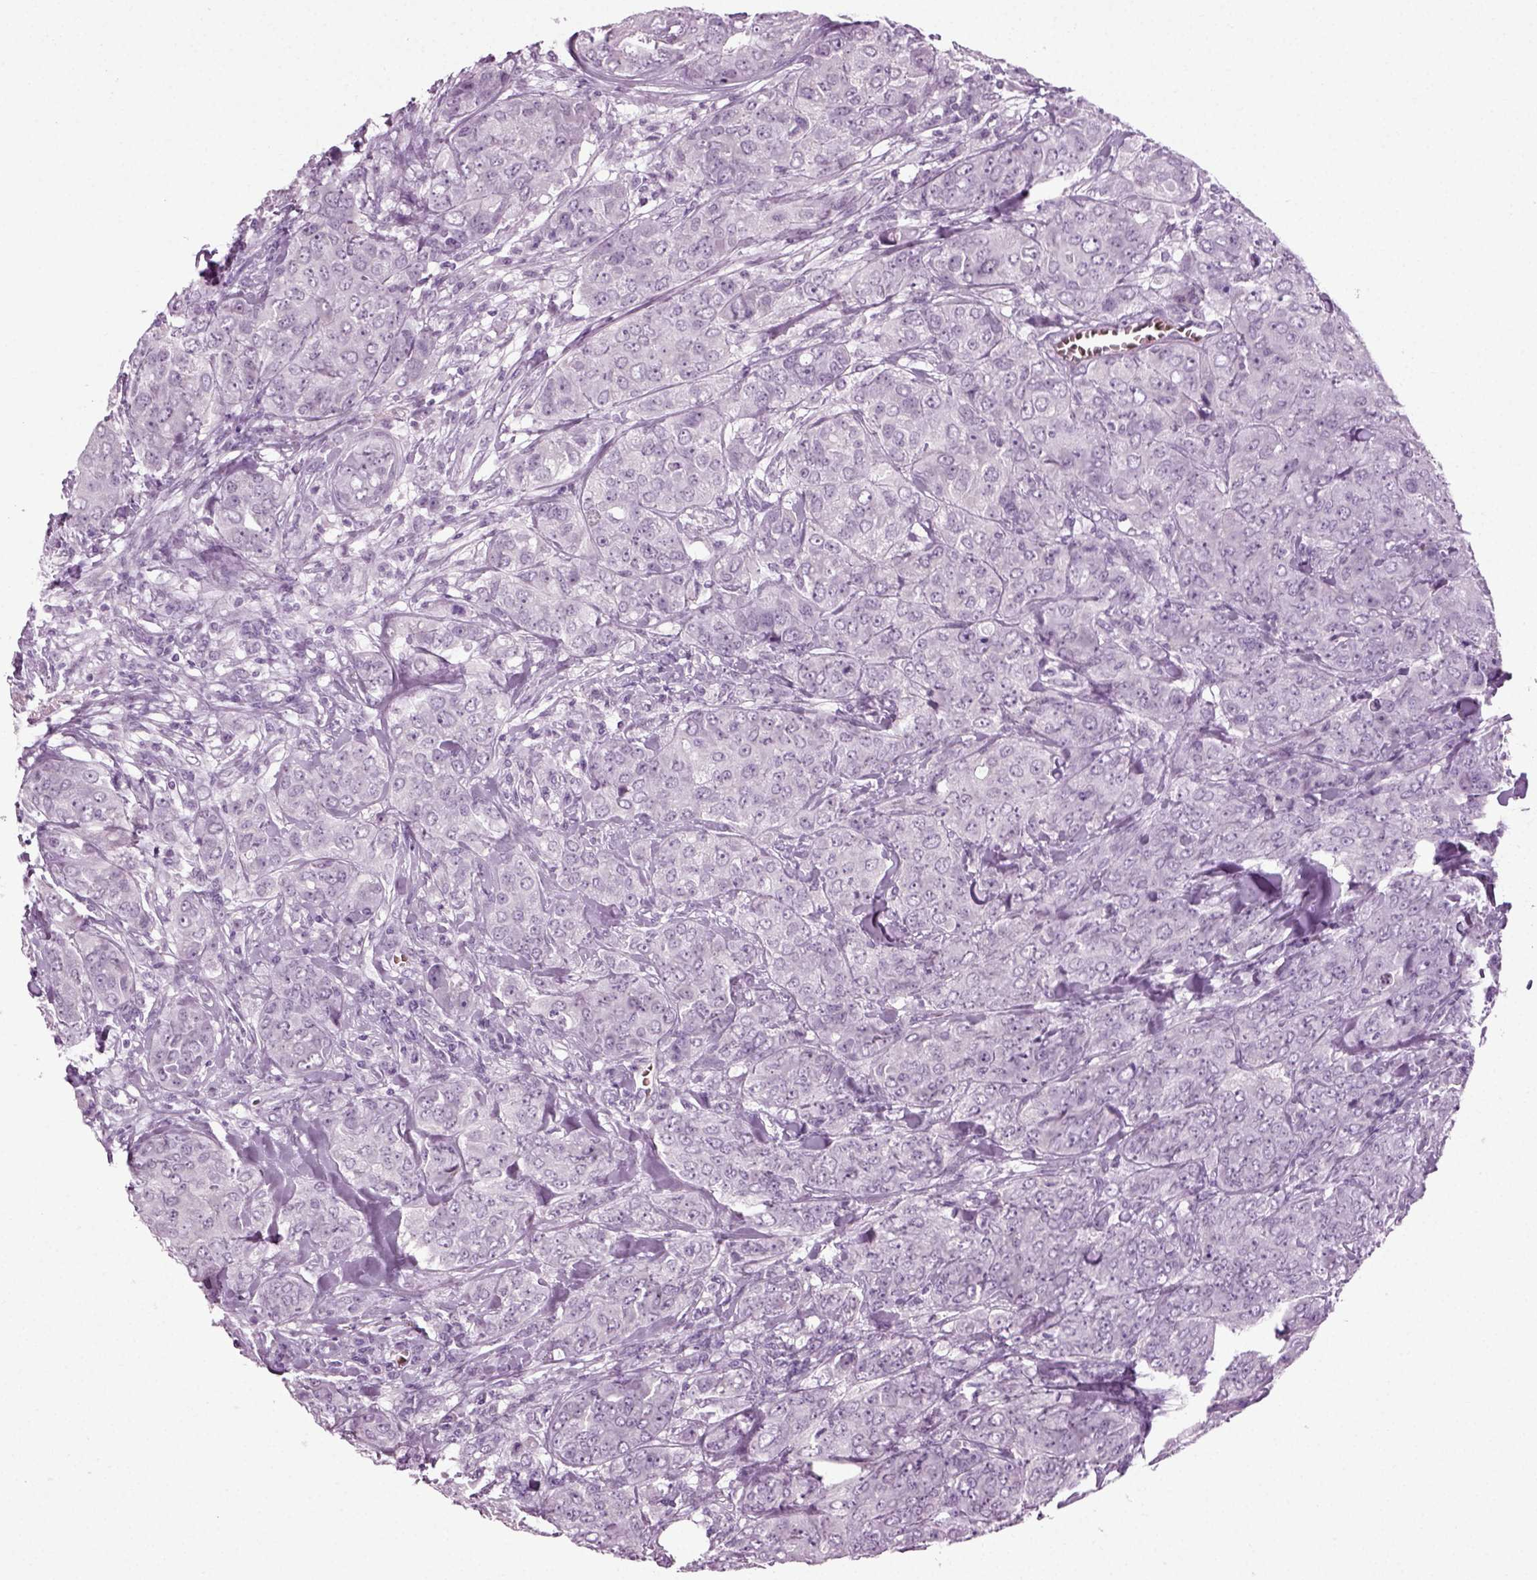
{"staining": {"intensity": "negative", "quantity": "none", "location": "none"}, "tissue": "breast cancer", "cell_type": "Tumor cells", "image_type": "cancer", "snomed": [{"axis": "morphology", "description": "Duct carcinoma"}, {"axis": "topography", "description": "Breast"}], "caption": "Image shows no significant protein positivity in tumor cells of intraductal carcinoma (breast).", "gene": "ZC2HC1C", "patient": {"sex": "female", "age": 43}}